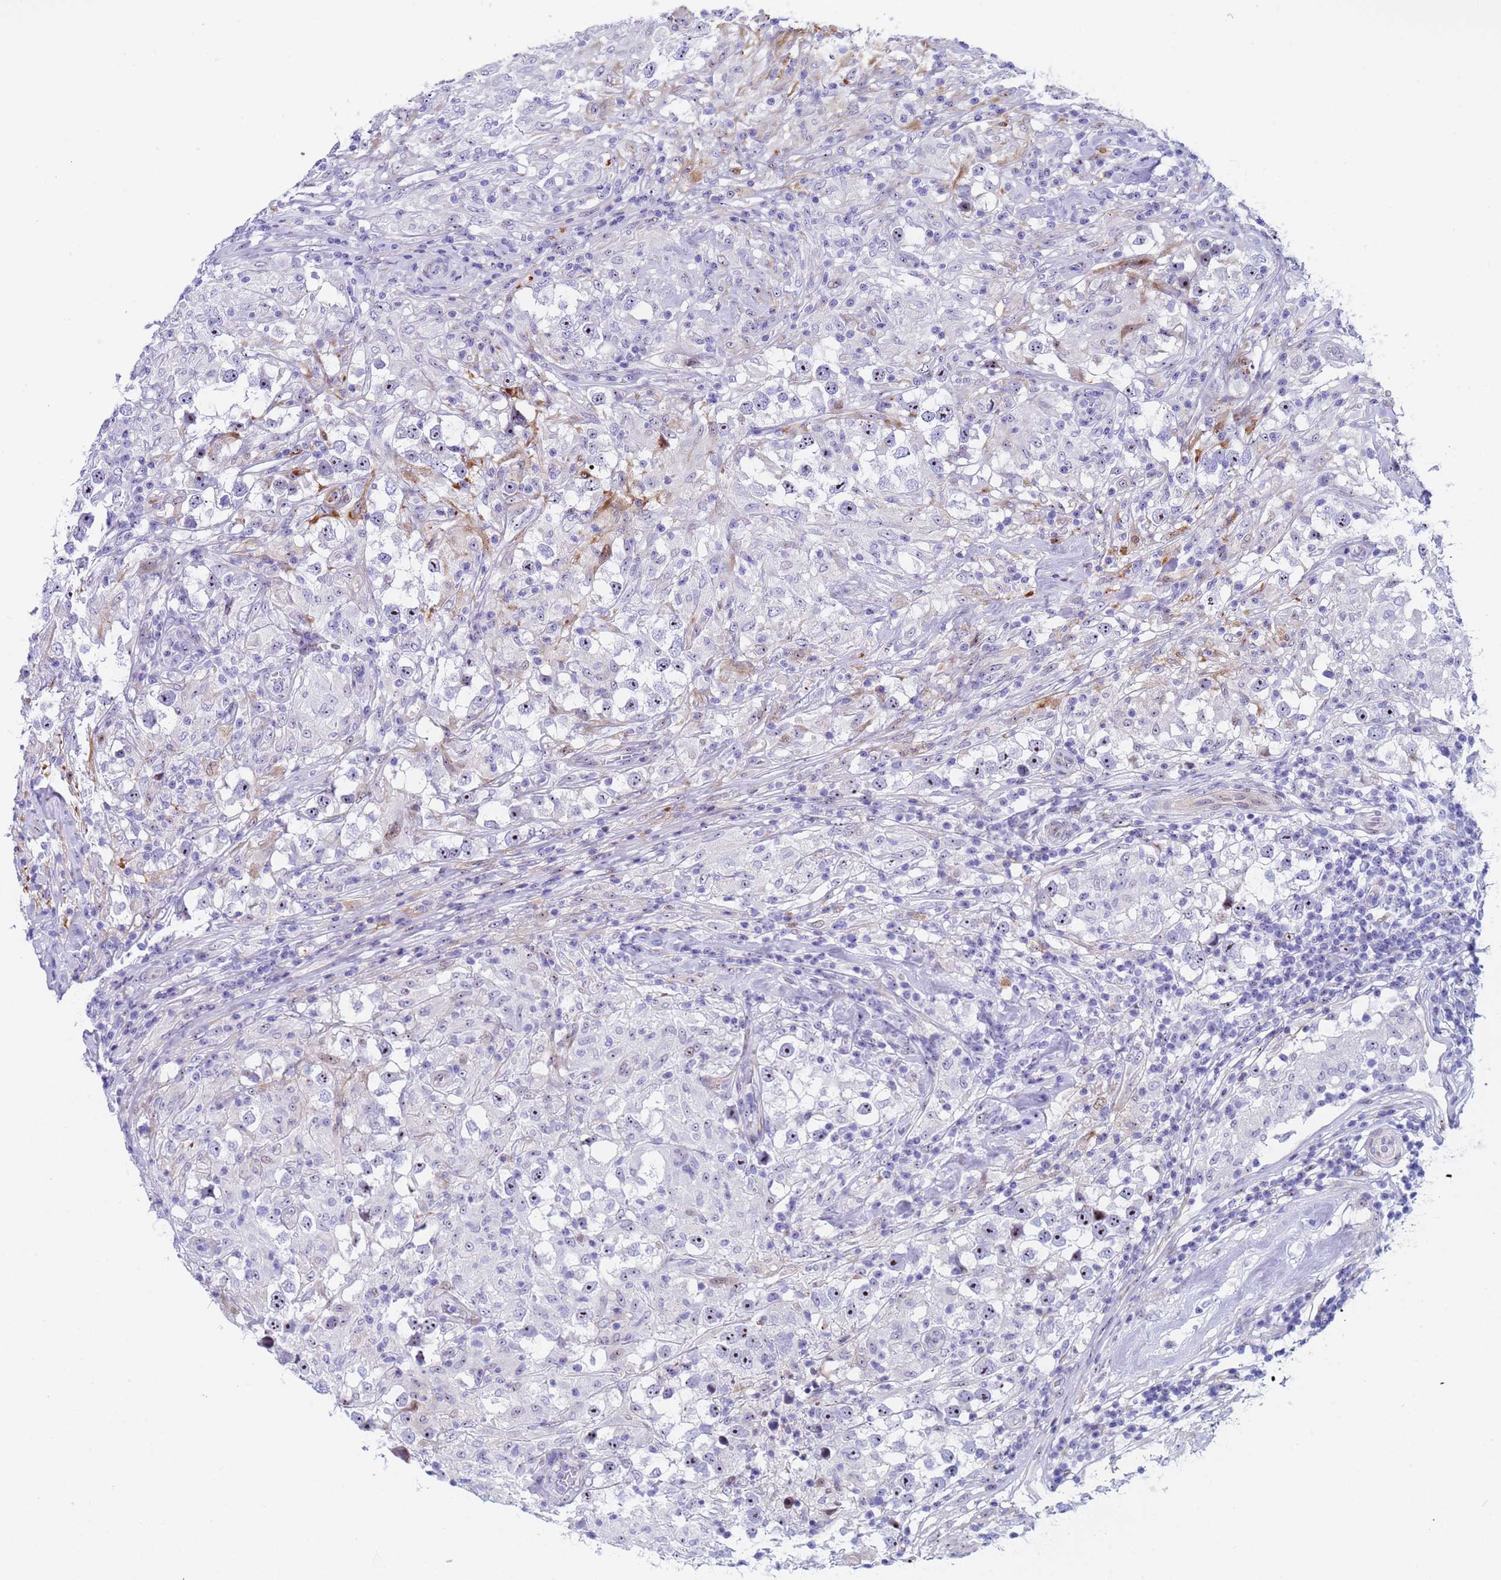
{"staining": {"intensity": "moderate", "quantity": "<25%", "location": "nuclear"}, "tissue": "testis cancer", "cell_type": "Tumor cells", "image_type": "cancer", "snomed": [{"axis": "morphology", "description": "Seminoma, NOS"}, {"axis": "topography", "description": "Testis"}], "caption": "DAB immunohistochemical staining of testis cancer reveals moderate nuclear protein expression in about <25% of tumor cells. The staining was performed using DAB (3,3'-diaminobenzidine), with brown indicating positive protein expression. Nuclei are stained blue with hematoxylin.", "gene": "POP5", "patient": {"sex": "male", "age": 46}}